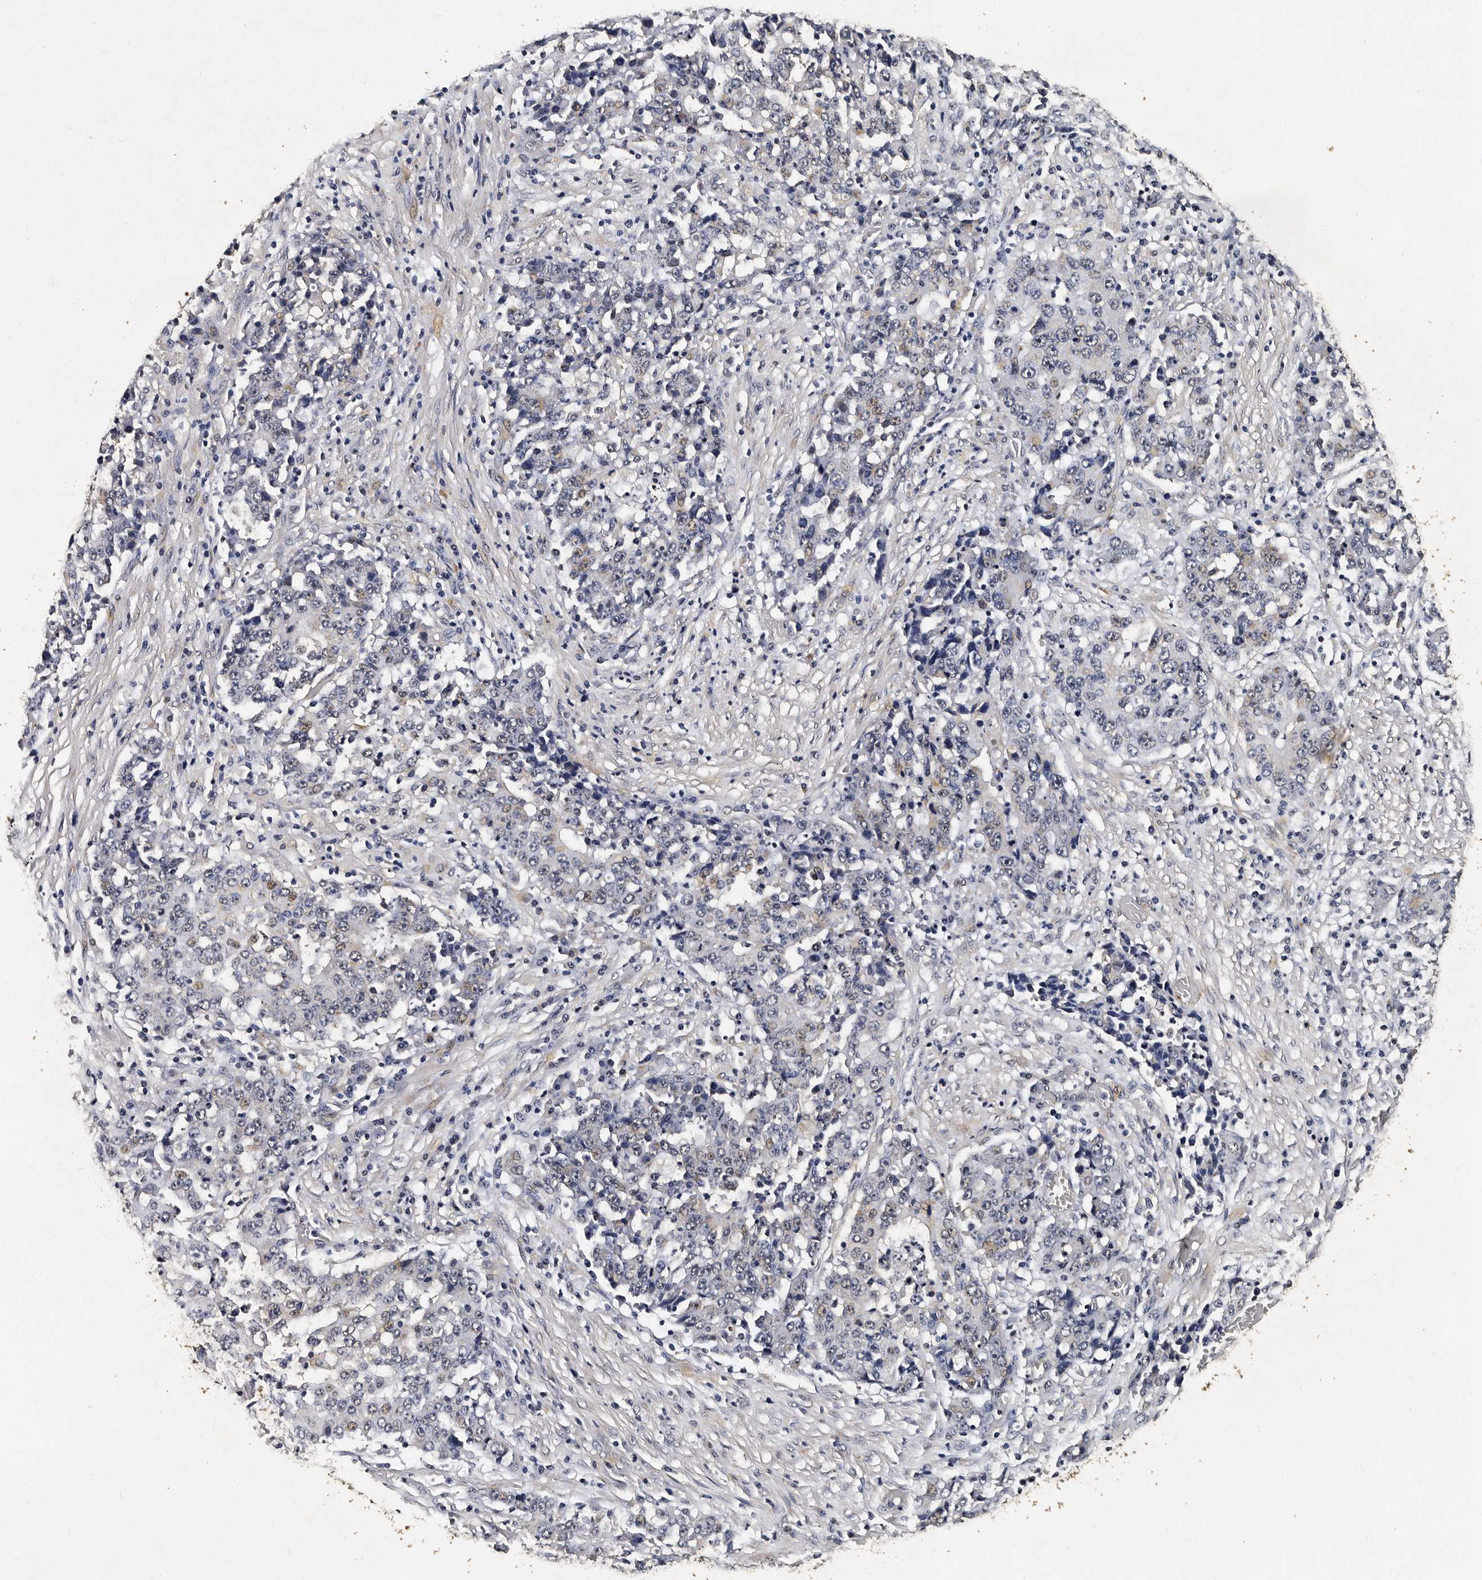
{"staining": {"intensity": "weak", "quantity": "<25%", "location": "nuclear"}, "tissue": "stomach cancer", "cell_type": "Tumor cells", "image_type": "cancer", "snomed": [{"axis": "morphology", "description": "Adenocarcinoma, NOS"}, {"axis": "topography", "description": "Stomach"}], "caption": "Immunohistochemistry (IHC) of stomach cancer (adenocarcinoma) exhibits no expression in tumor cells.", "gene": "CPNE3", "patient": {"sex": "male", "age": 59}}